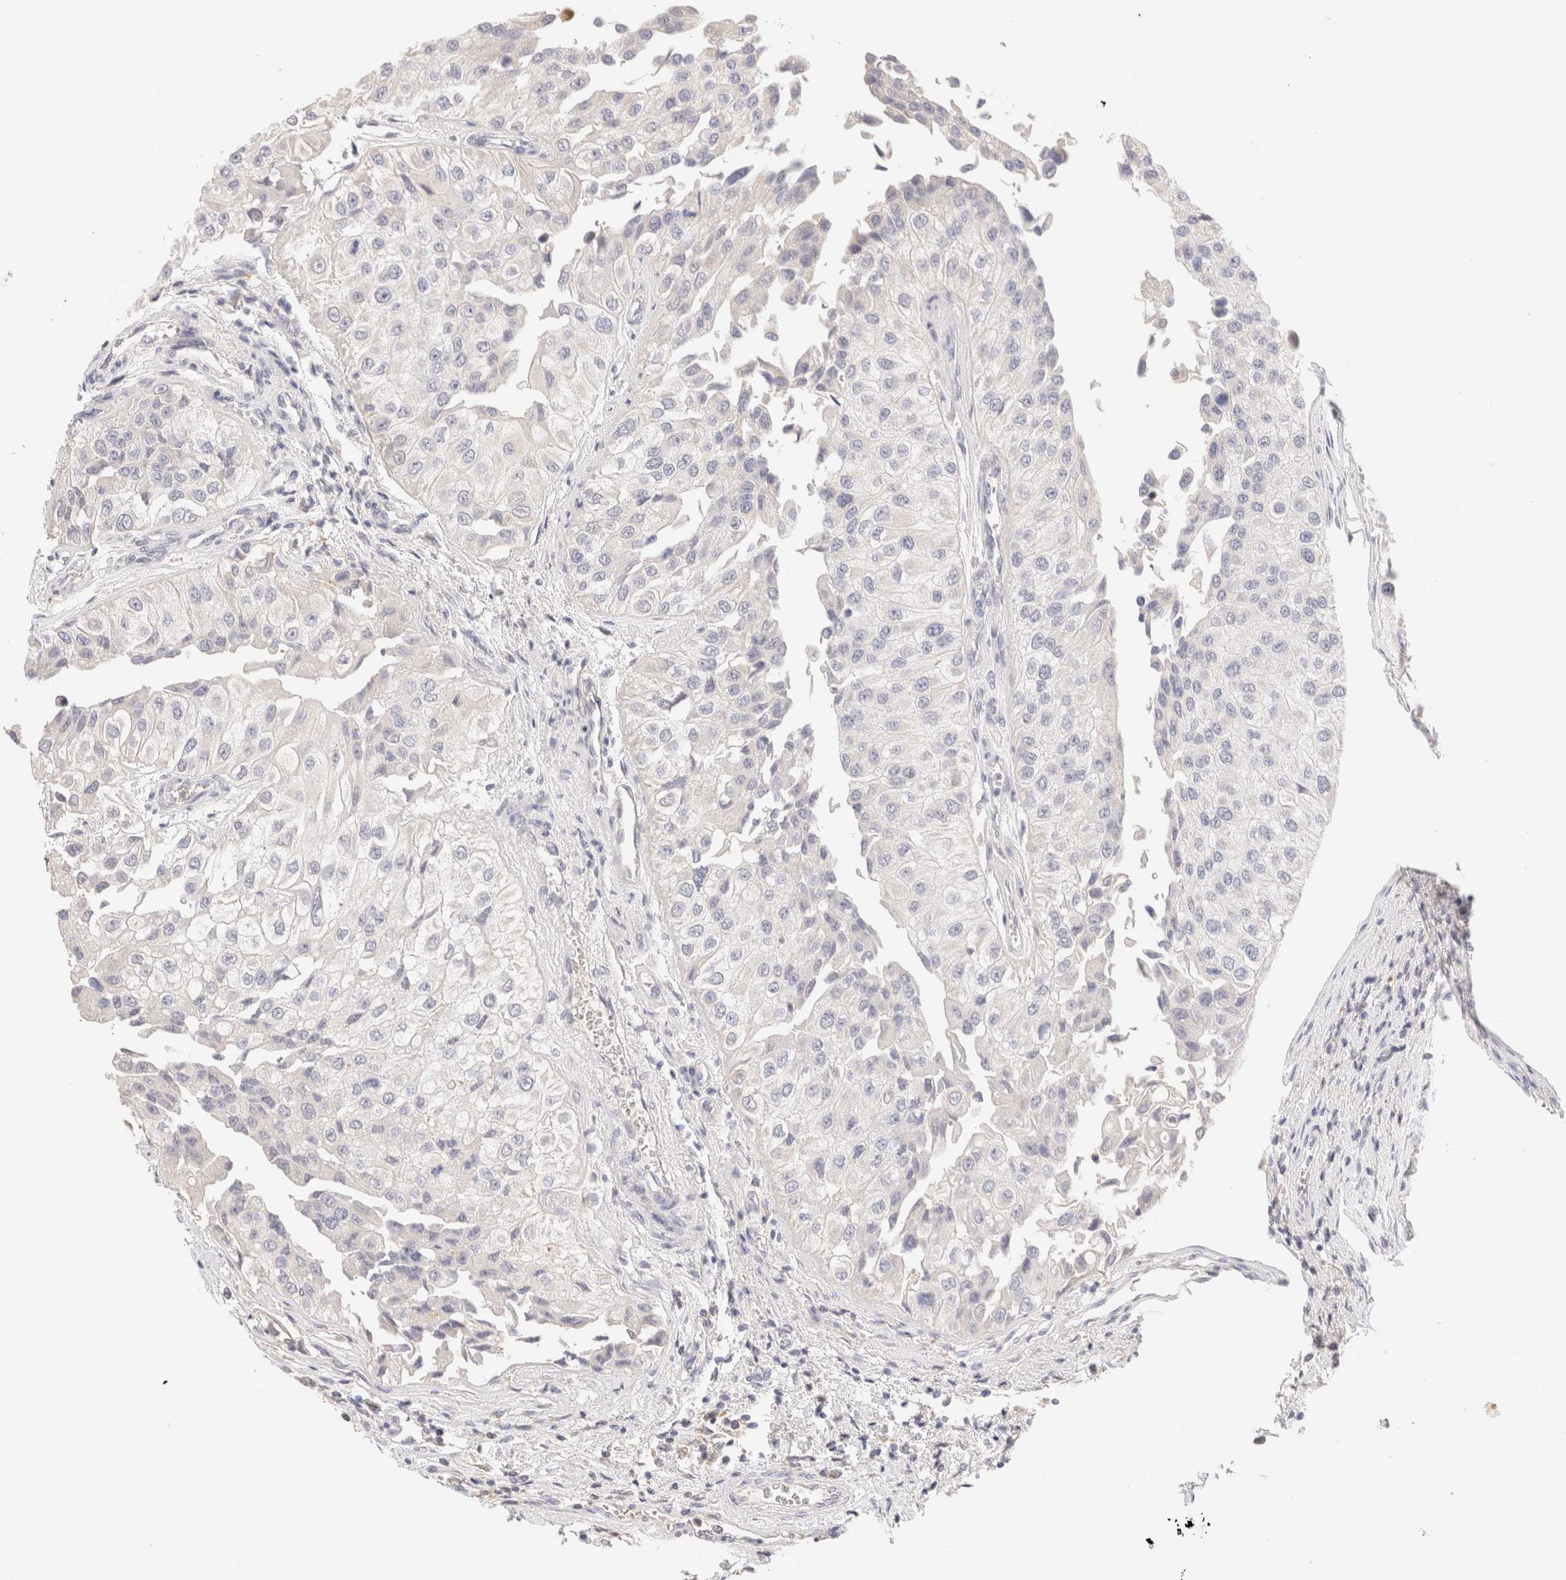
{"staining": {"intensity": "negative", "quantity": "none", "location": "none"}, "tissue": "urothelial cancer", "cell_type": "Tumor cells", "image_type": "cancer", "snomed": [{"axis": "morphology", "description": "Urothelial carcinoma, High grade"}, {"axis": "topography", "description": "Kidney"}, {"axis": "topography", "description": "Urinary bladder"}], "caption": "Immunohistochemical staining of human high-grade urothelial carcinoma displays no significant expression in tumor cells.", "gene": "SCGB2A2", "patient": {"sex": "male", "age": 77}}